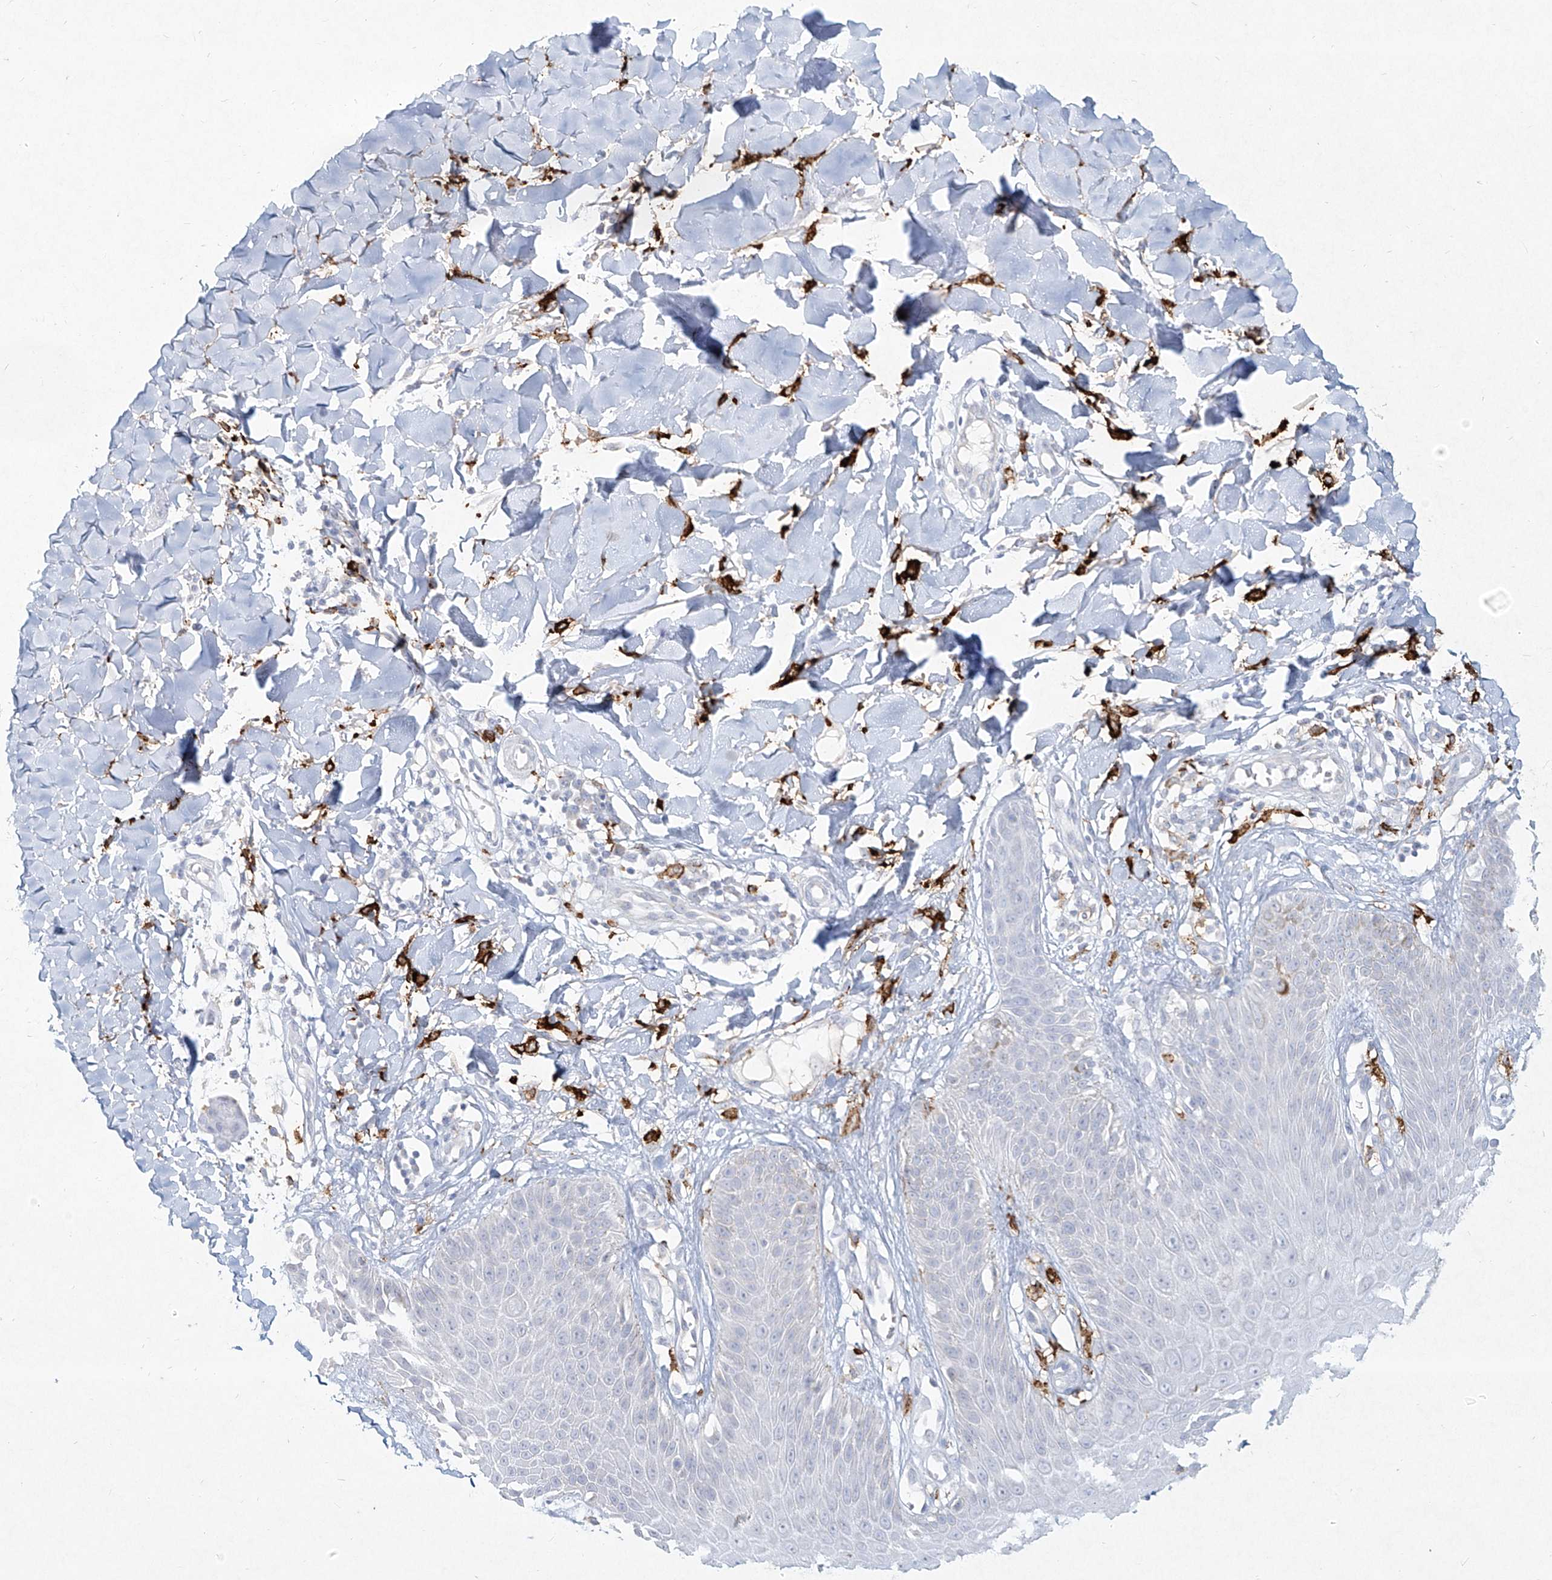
{"staining": {"intensity": "negative", "quantity": "none", "location": "none"}, "tissue": "skin cancer", "cell_type": "Tumor cells", "image_type": "cancer", "snomed": [{"axis": "morphology", "description": "Squamous cell carcinoma, NOS"}, {"axis": "topography", "description": "Skin"}], "caption": "Image shows no protein staining in tumor cells of skin cancer tissue.", "gene": "CD209", "patient": {"sex": "male", "age": 24}}